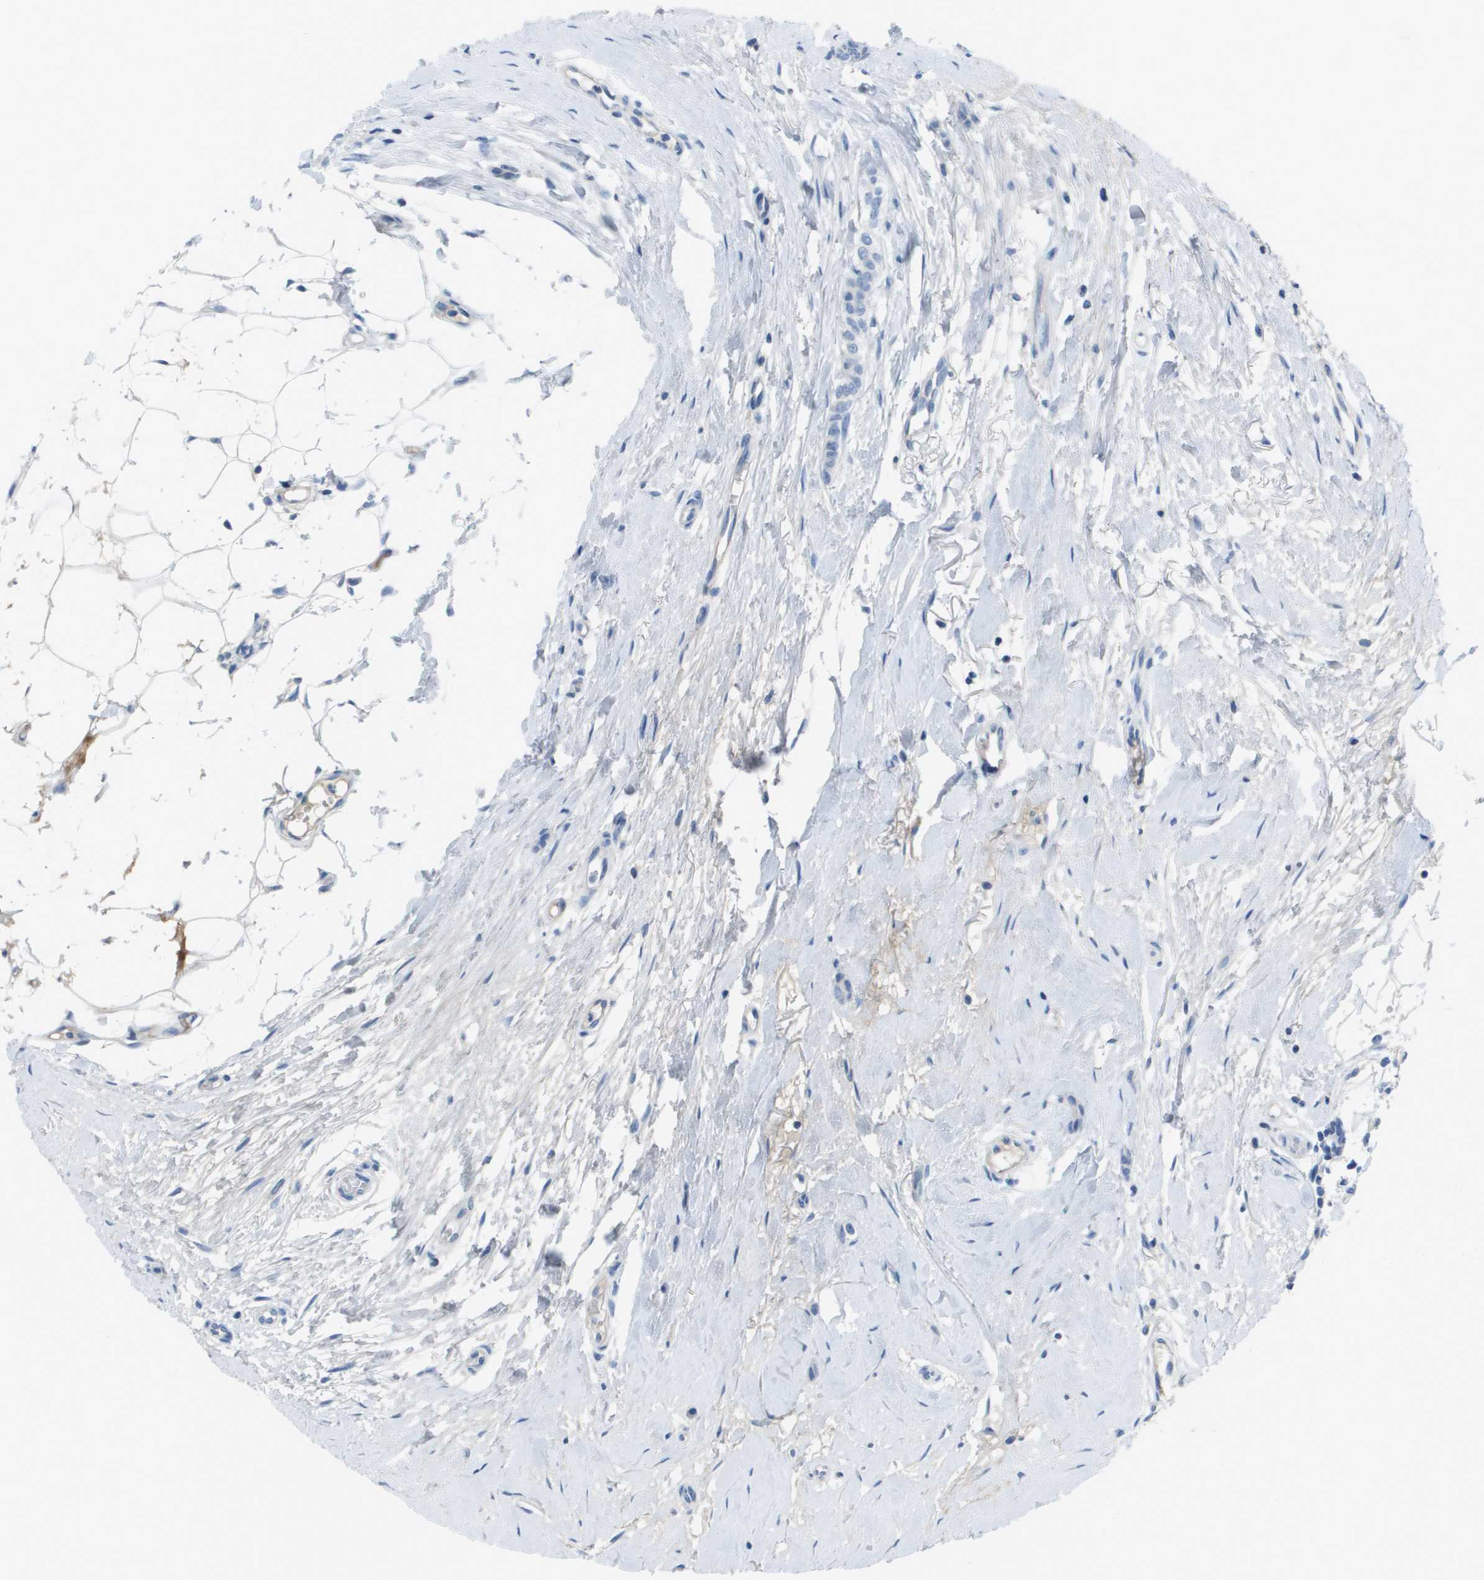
{"staining": {"intensity": "negative", "quantity": "none", "location": "none"}, "tissue": "breast cancer", "cell_type": "Tumor cells", "image_type": "cancer", "snomed": [{"axis": "morphology", "description": "Lobular carcinoma"}, {"axis": "topography", "description": "Skin"}, {"axis": "topography", "description": "Breast"}], "caption": "The histopathology image displays no significant staining in tumor cells of breast cancer.", "gene": "GPR18", "patient": {"sex": "female", "age": 46}}